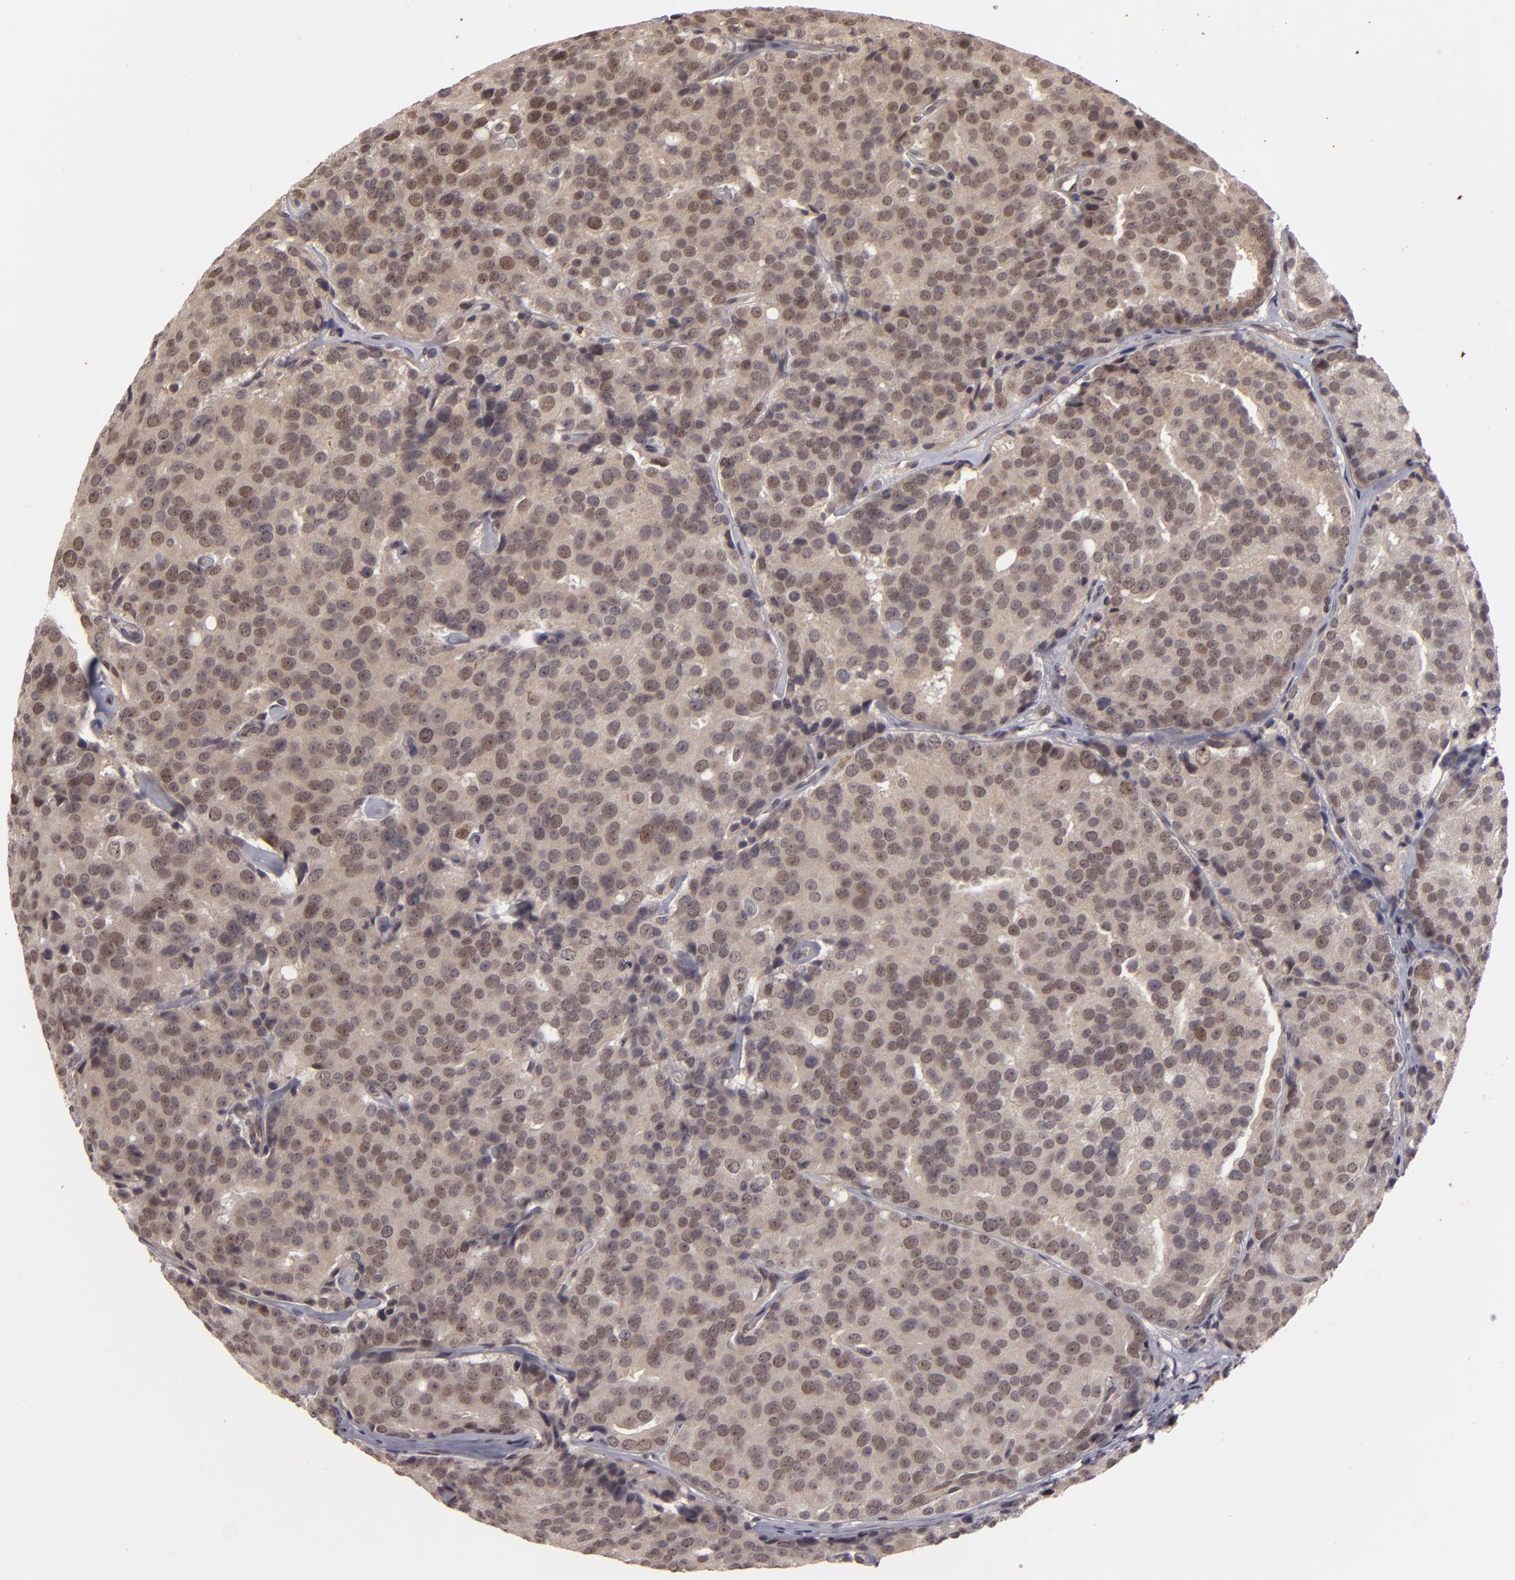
{"staining": {"intensity": "weak", "quantity": "<25%", "location": "cytoplasmic/membranous"}, "tissue": "prostate cancer", "cell_type": "Tumor cells", "image_type": "cancer", "snomed": [{"axis": "morphology", "description": "Adenocarcinoma, High grade"}, {"axis": "topography", "description": "Prostate"}], "caption": "The micrograph exhibits no significant expression in tumor cells of prostate cancer.", "gene": "DFFA", "patient": {"sex": "male", "age": 64}}